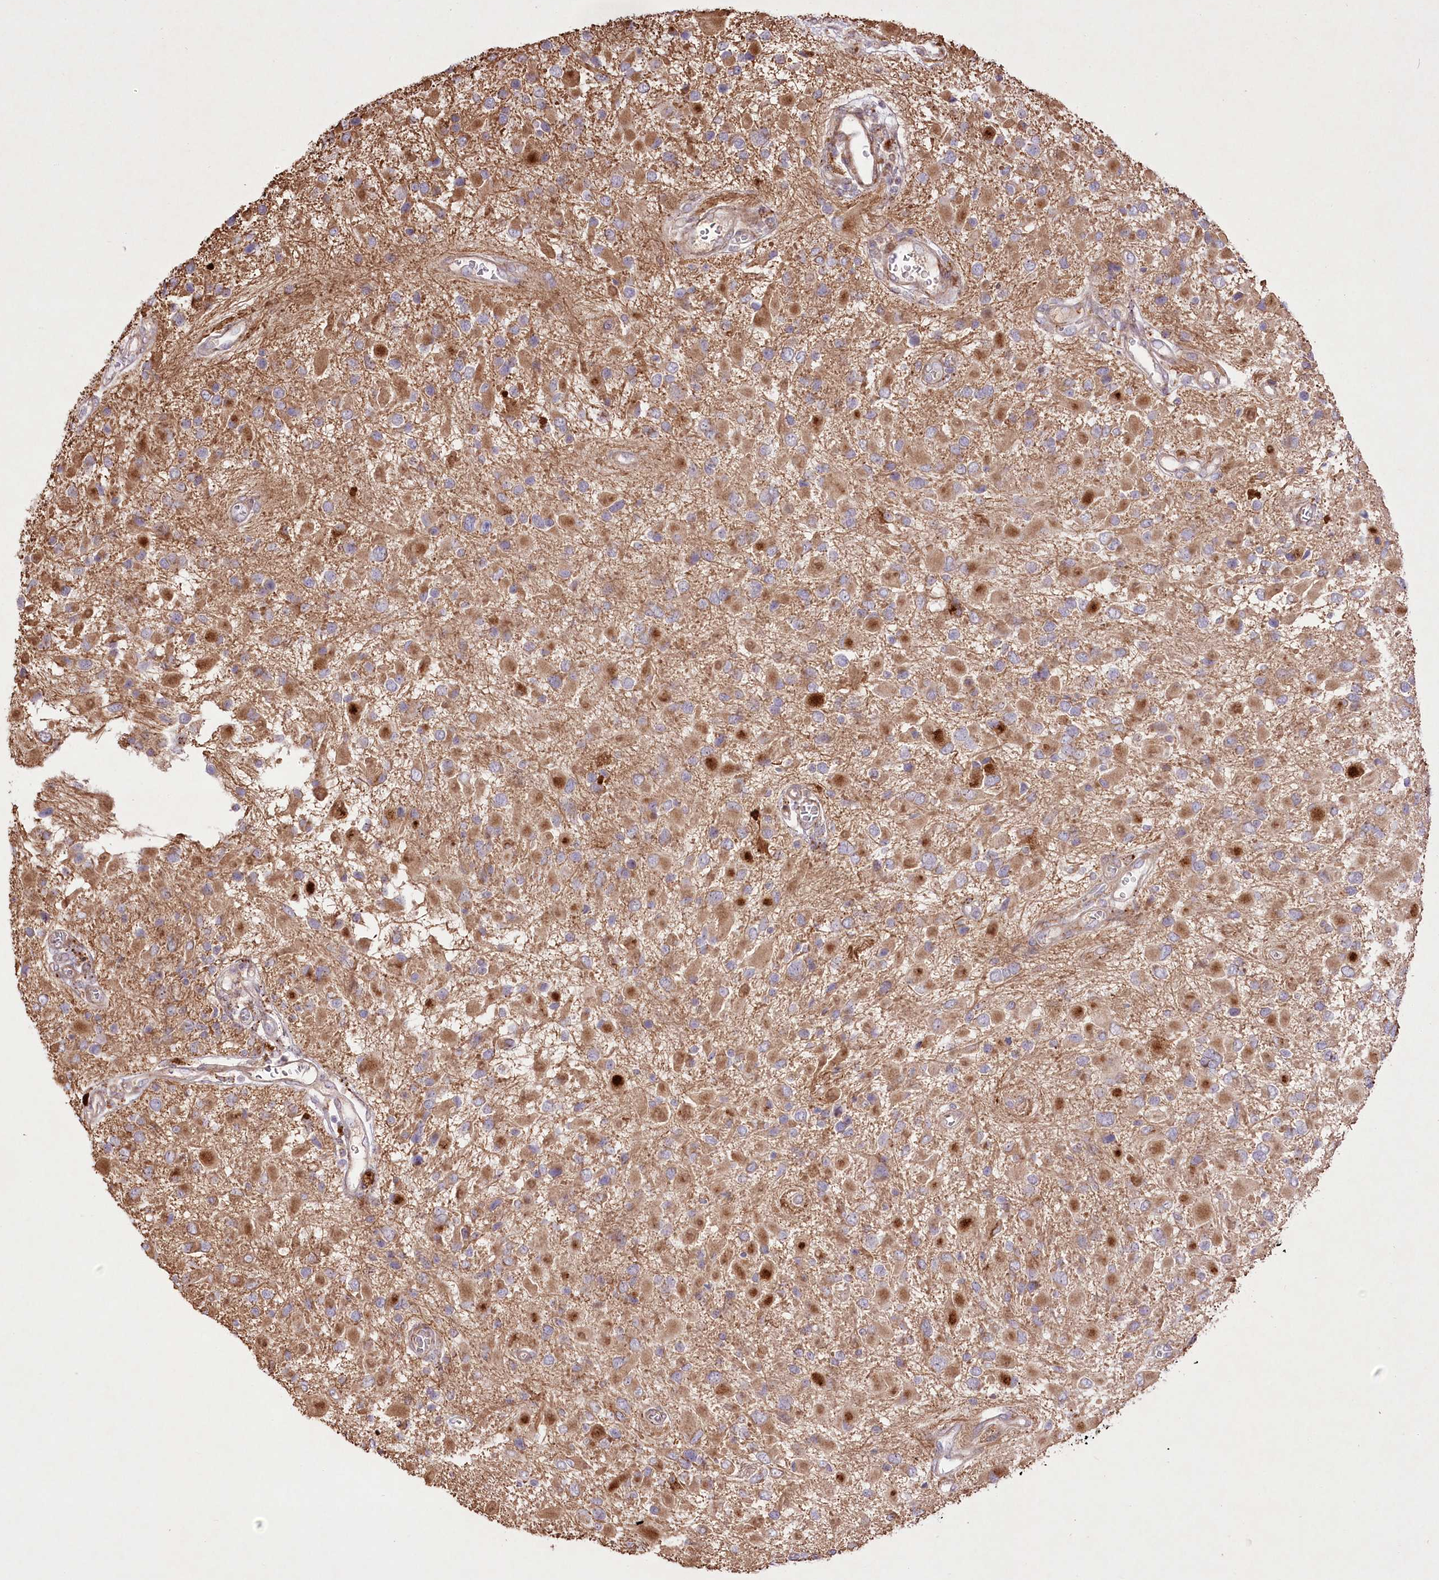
{"staining": {"intensity": "moderate", "quantity": "<25%", "location": "cytoplasmic/membranous"}, "tissue": "glioma", "cell_type": "Tumor cells", "image_type": "cancer", "snomed": [{"axis": "morphology", "description": "Glioma, malignant, High grade"}, {"axis": "topography", "description": "Brain"}], "caption": "The immunohistochemical stain labels moderate cytoplasmic/membranous expression in tumor cells of glioma tissue.", "gene": "RNF24", "patient": {"sex": "male", "age": 53}}